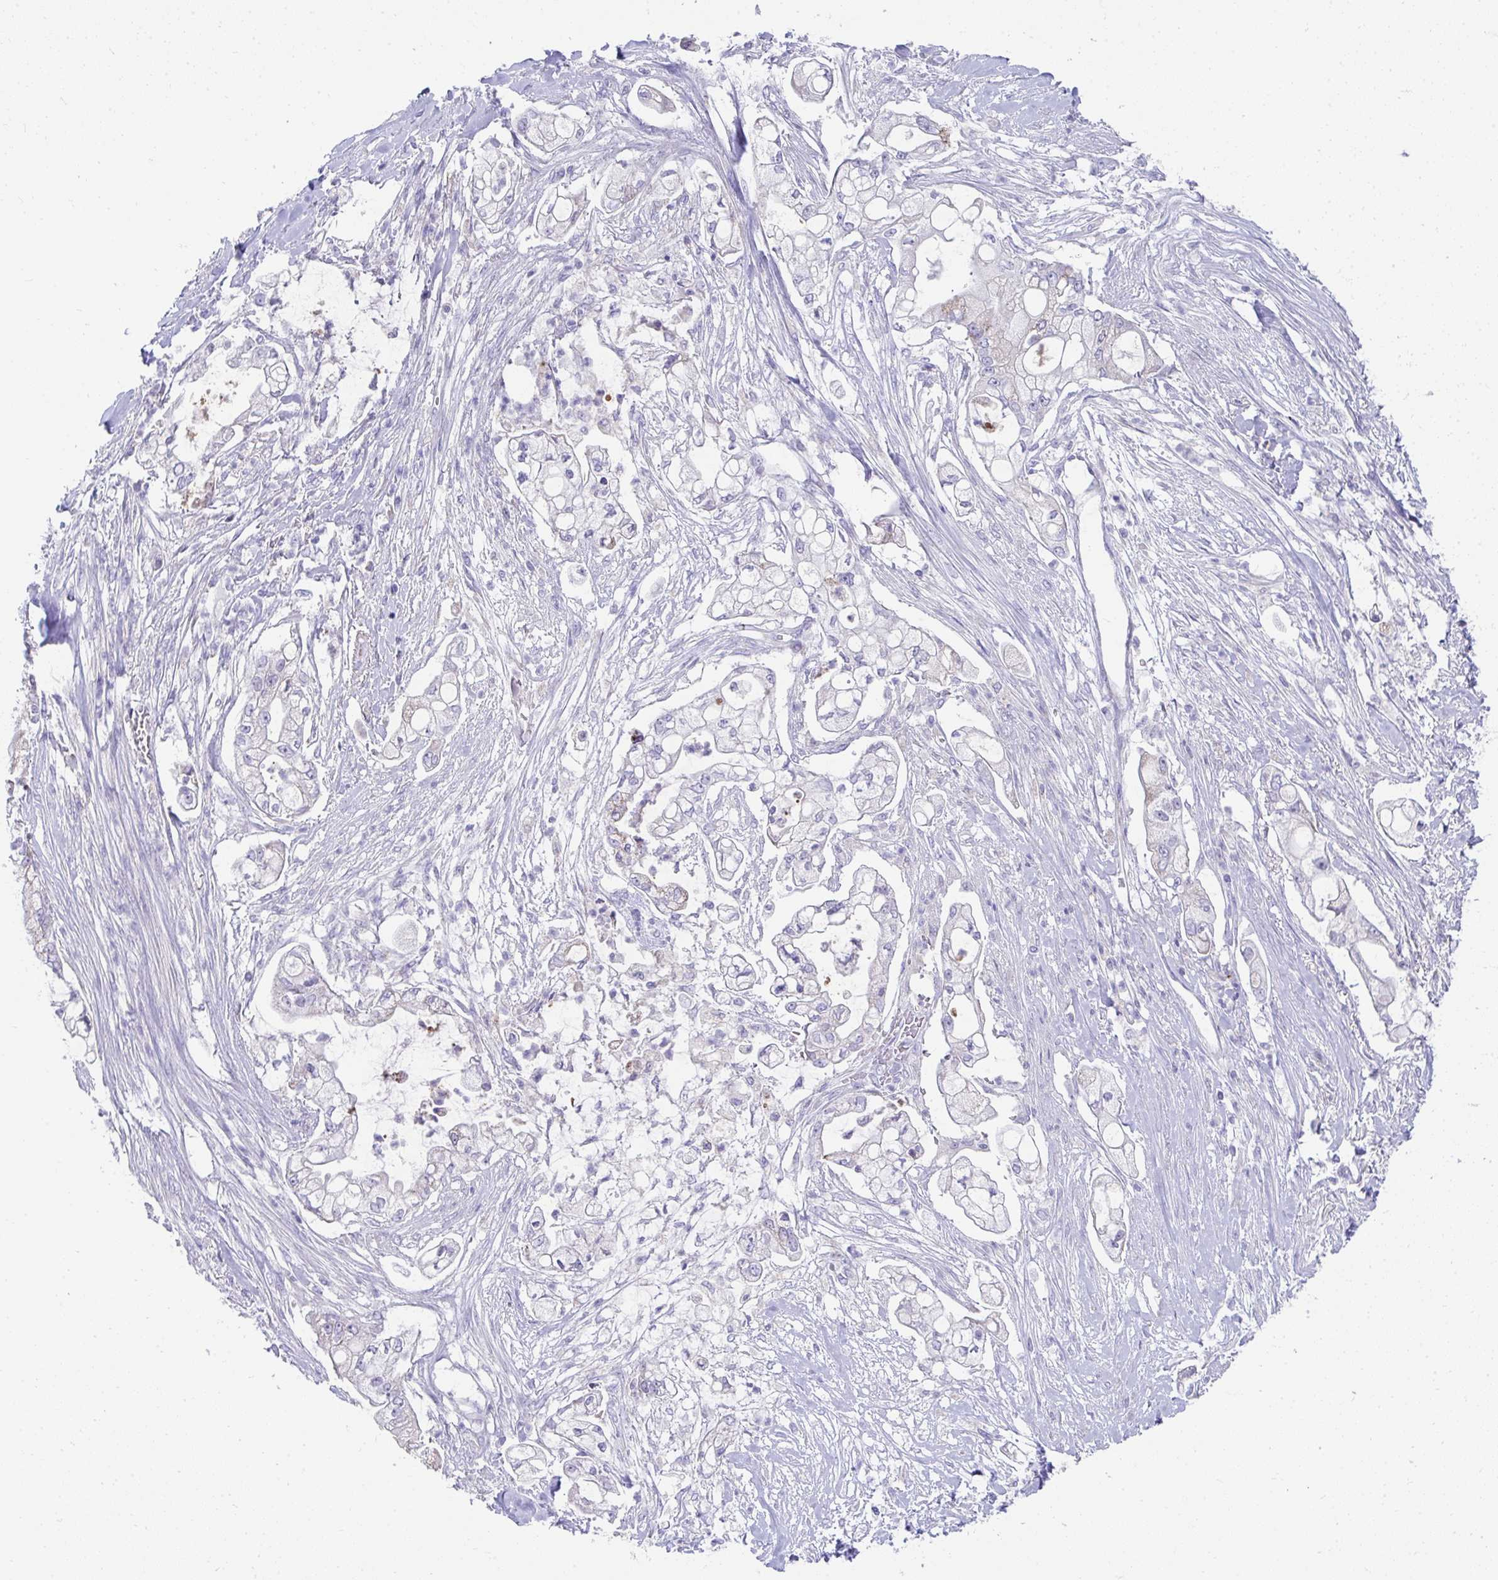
{"staining": {"intensity": "weak", "quantity": "<25%", "location": "cytoplasmic/membranous"}, "tissue": "pancreatic cancer", "cell_type": "Tumor cells", "image_type": "cancer", "snomed": [{"axis": "morphology", "description": "Adenocarcinoma, NOS"}, {"axis": "topography", "description": "Pancreas"}], "caption": "This is an IHC histopathology image of human adenocarcinoma (pancreatic). There is no expression in tumor cells.", "gene": "PRRG3", "patient": {"sex": "female", "age": 69}}